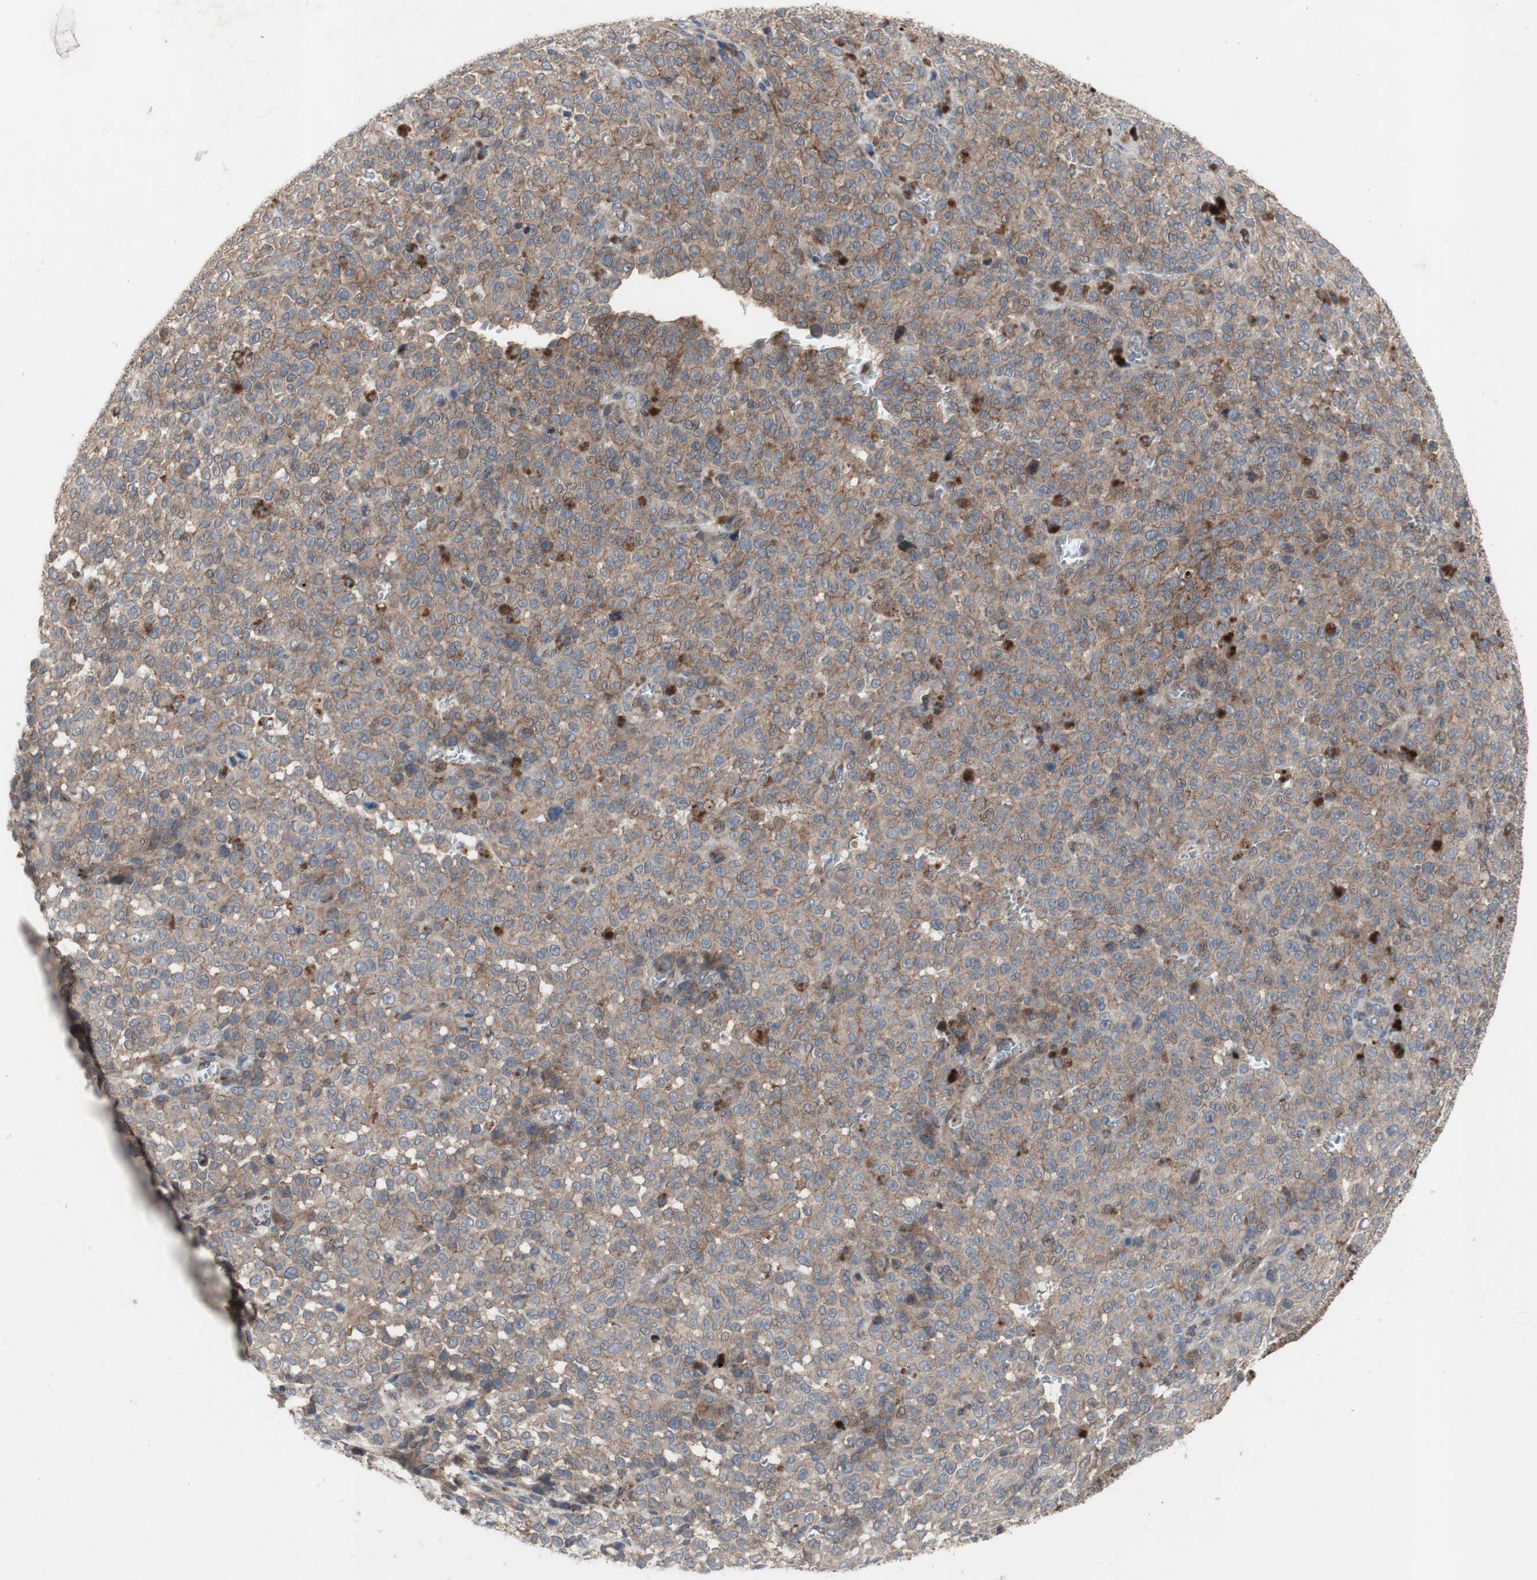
{"staining": {"intensity": "moderate", "quantity": ">75%", "location": "cytoplasmic/membranous"}, "tissue": "melanoma", "cell_type": "Tumor cells", "image_type": "cancer", "snomed": [{"axis": "morphology", "description": "Malignant melanoma, NOS"}, {"axis": "topography", "description": "Skin"}], "caption": "Protein expression analysis of human melanoma reveals moderate cytoplasmic/membranous expression in about >75% of tumor cells.", "gene": "OAZ1", "patient": {"sex": "female", "age": 82}}